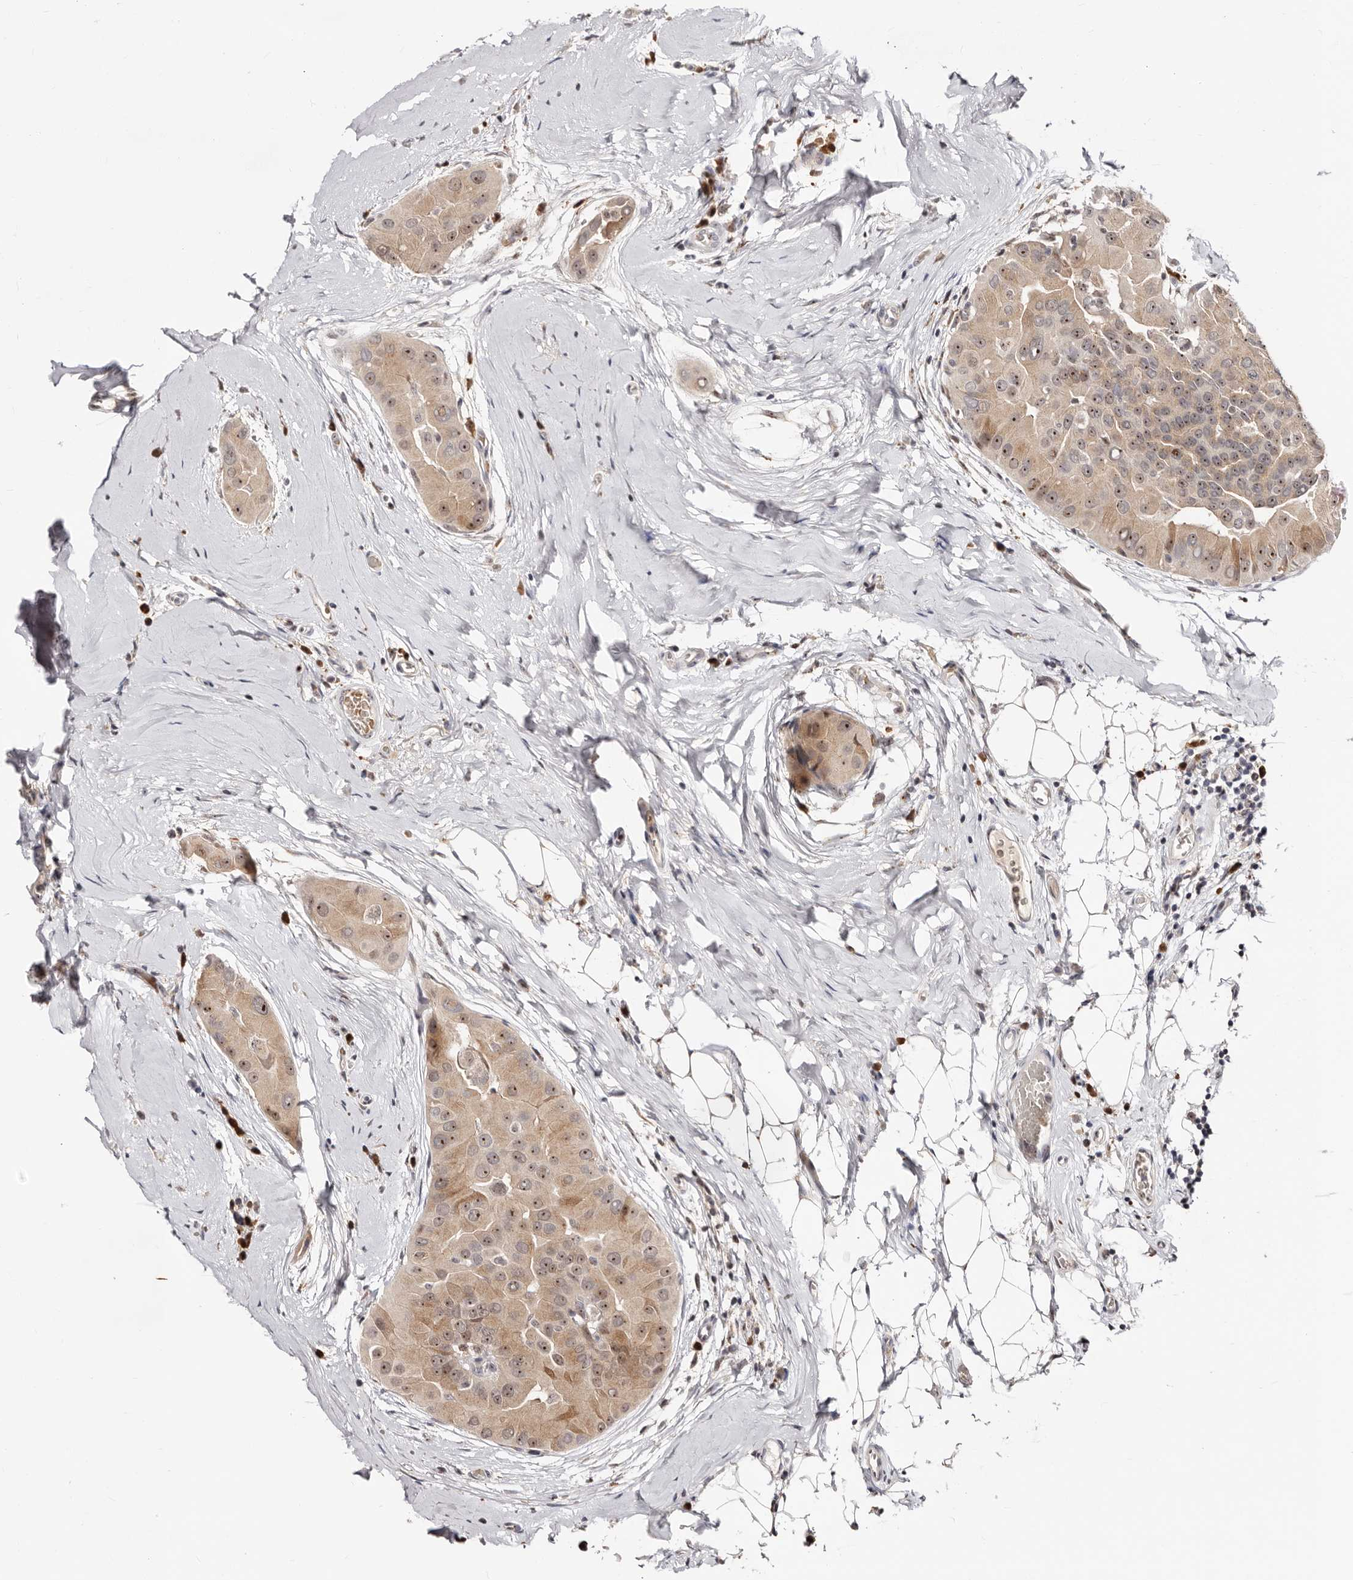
{"staining": {"intensity": "moderate", "quantity": ">75%", "location": "cytoplasmic/membranous,nuclear"}, "tissue": "thyroid cancer", "cell_type": "Tumor cells", "image_type": "cancer", "snomed": [{"axis": "morphology", "description": "Papillary adenocarcinoma, NOS"}, {"axis": "topography", "description": "Thyroid gland"}], "caption": "Tumor cells demonstrate medium levels of moderate cytoplasmic/membranous and nuclear staining in about >75% of cells in thyroid cancer (papillary adenocarcinoma). (Stains: DAB (3,3'-diaminobenzidine) in brown, nuclei in blue, Microscopy: brightfield microscopy at high magnification).", "gene": "APOL6", "patient": {"sex": "male", "age": 33}}